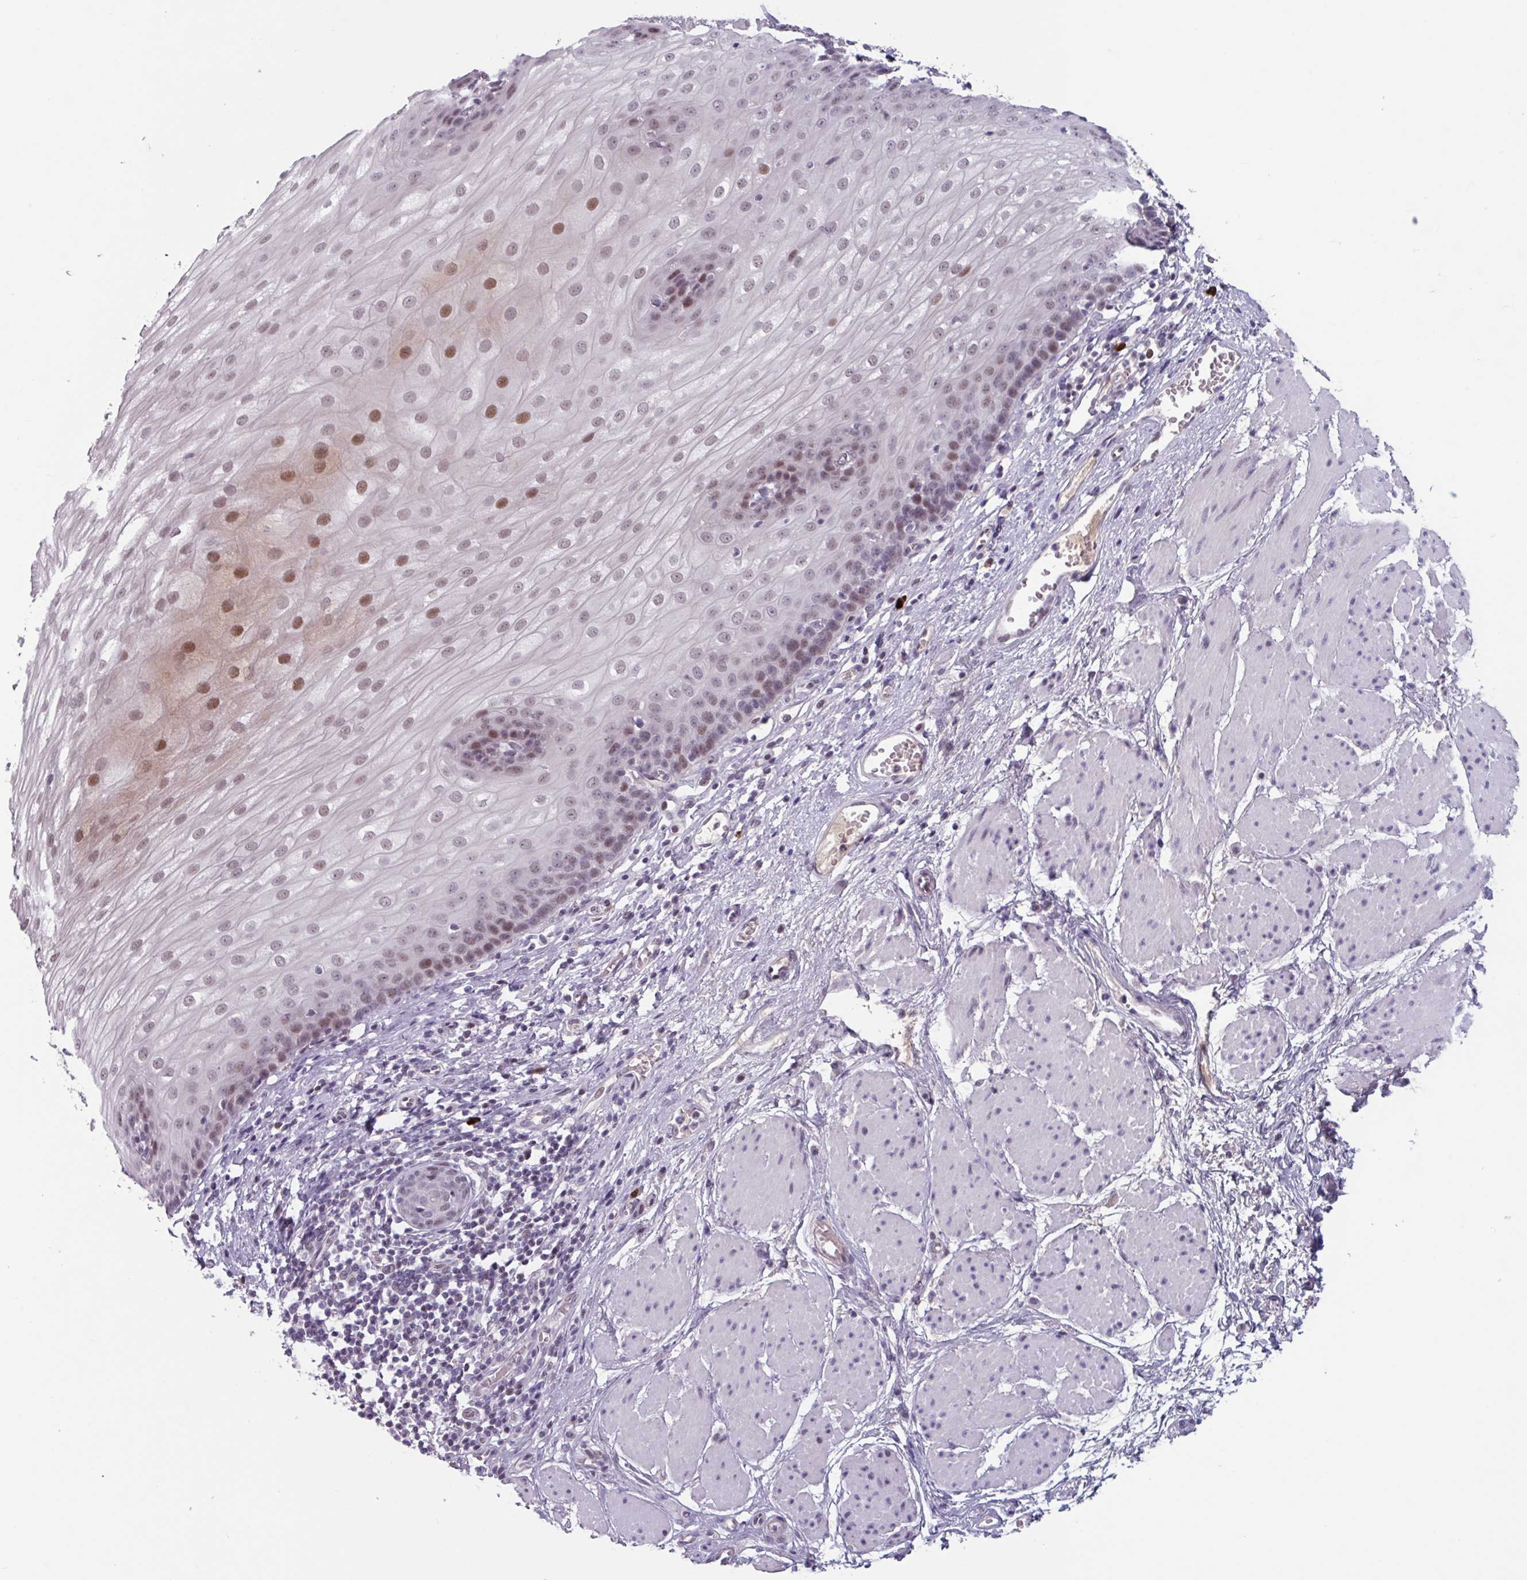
{"staining": {"intensity": "moderate", "quantity": "25%-75%", "location": "nuclear"}, "tissue": "esophagus", "cell_type": "Squamous epithelial cells", "image_type": "normal", "snomed": [{"axis": "morphology", "description": "Normal tissue, NOS"}, {"axis": "topography", "description": "Esophagus"}], "caption": "Immunohistochemistry of unremarkable human esophagus exhibits medium levels of moderate nuclear expression in about 25%-75% of squamous epithelial cells.", "gene": "ZNF575", "patient": {"sex": "male", "age": 69}}